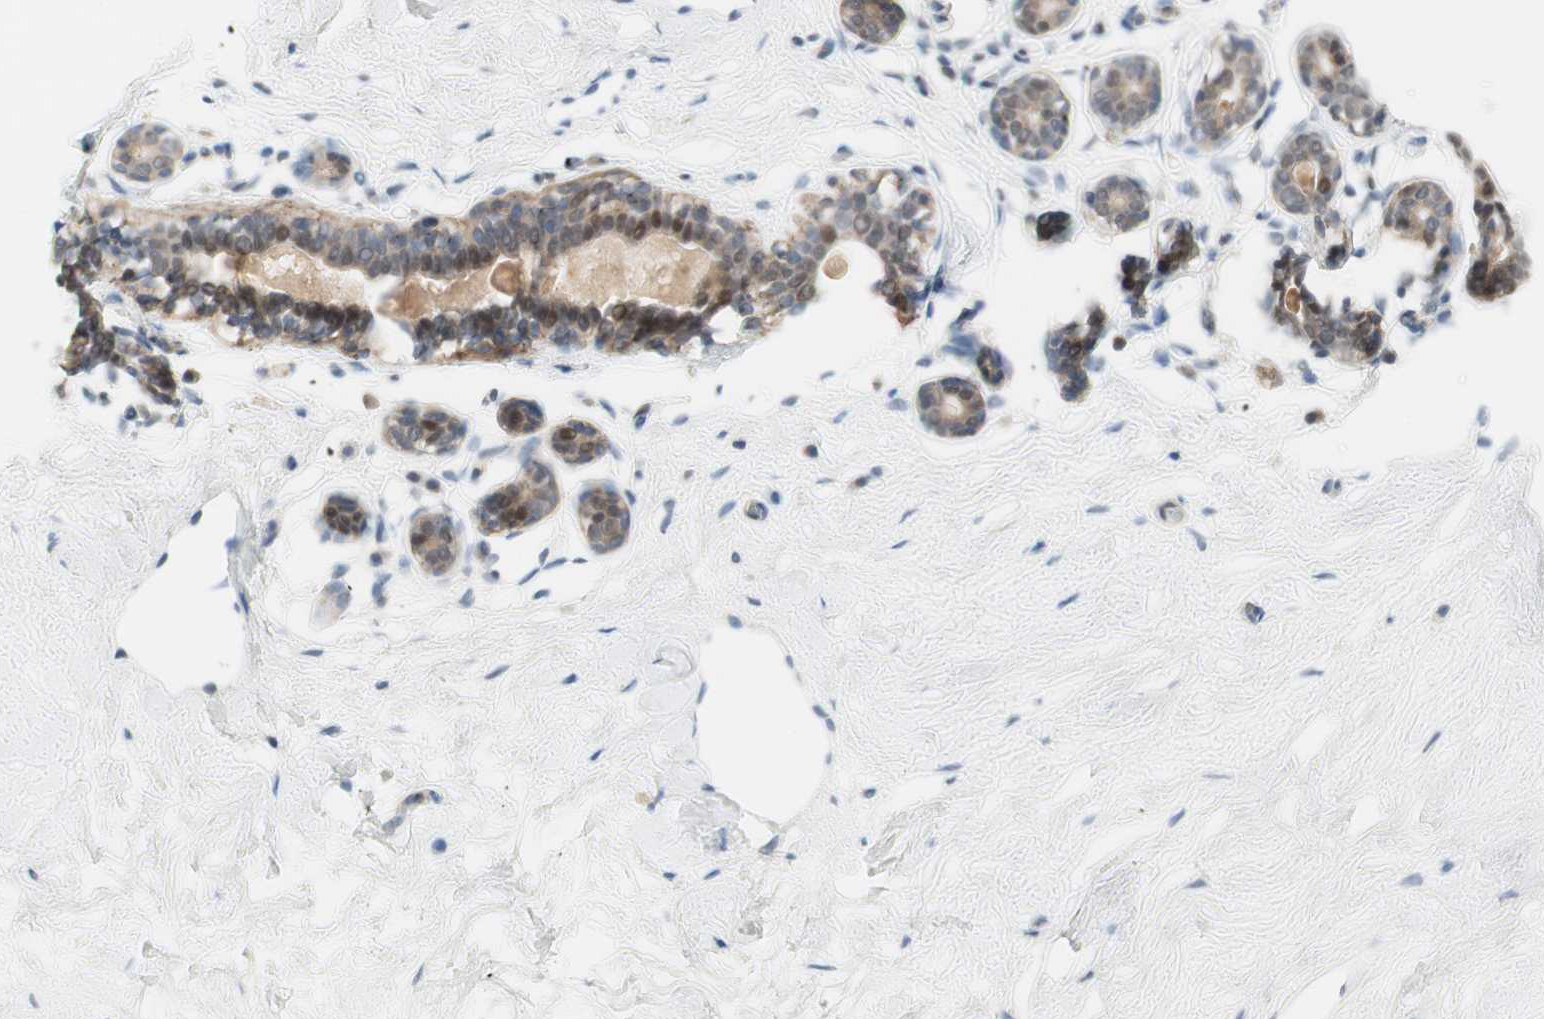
{"staining": {"intensity": "negative", "quantity": "none", "location": "none"}, "tissue": "breast", "cell_type": "Adipocytes", "image_type": "normal", "snomed": [{"axis": "morphology", "description": "Normal tissue, NOS"}, {"axis": "topography", "description": "Breast"}], "caption": "This is an immunohistochemistry image of unremarkable human breast. There is no staining in adipocytes.", "gene": "RFNG", "patient": {"sex": "female", "age": 23}}